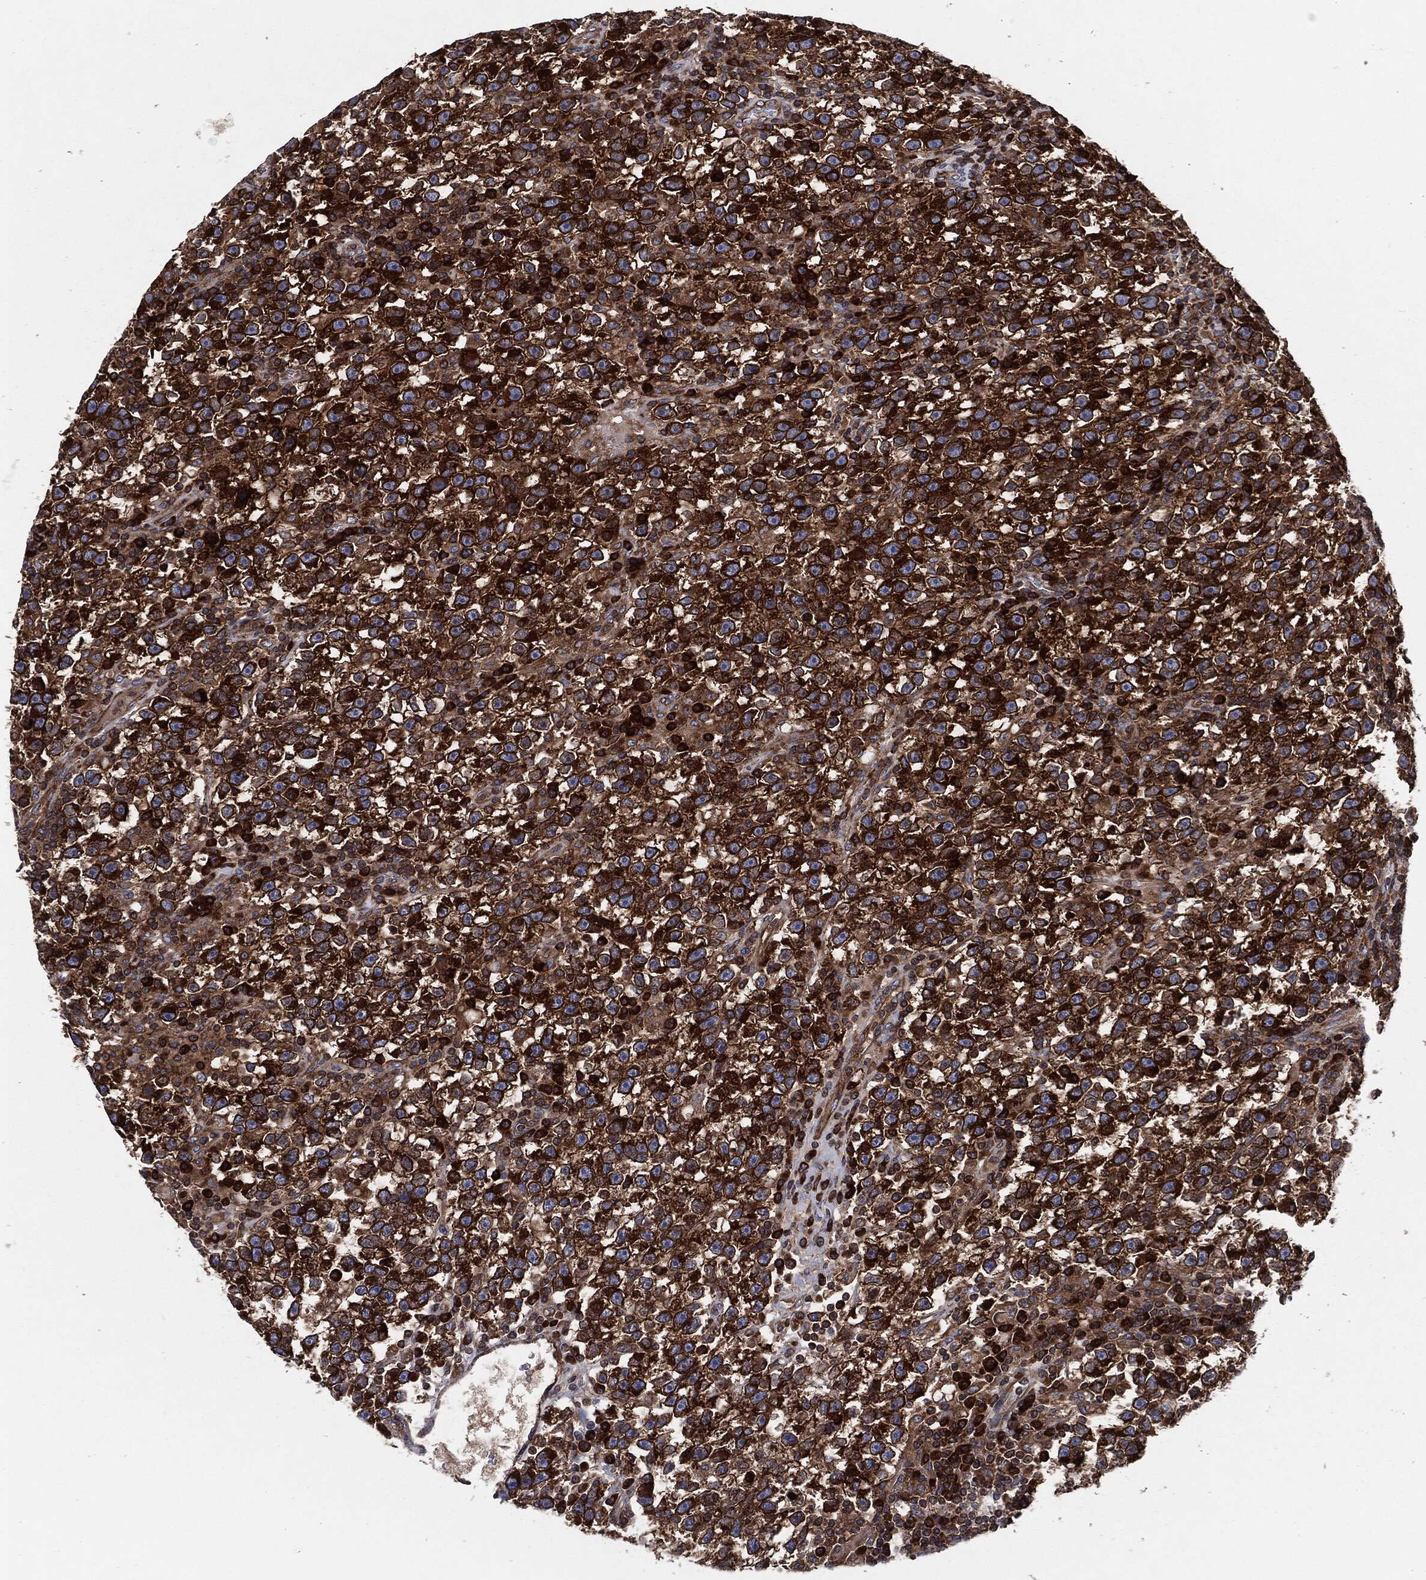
{"staining": {"intensity": "strong", "quantity": ">75%", "location": "cytoplasmic/membranous"}, "tissue": "testis cancer", "cell_type": "Tumor cells", "image_type": "cancer", "snomed": [{"axis": "morphology", "description": "Seminoma, NOS"}, {"axis": "topography", "description": "Testis"}], "caption": "Brown immunohistochemical staining in seminoma (testis) shows strong cytoplasmic/membranous positivity in about >75% of tumor cells.", "gene": "EIF2S2", "patient": {"sex": "male", "age": 47}}